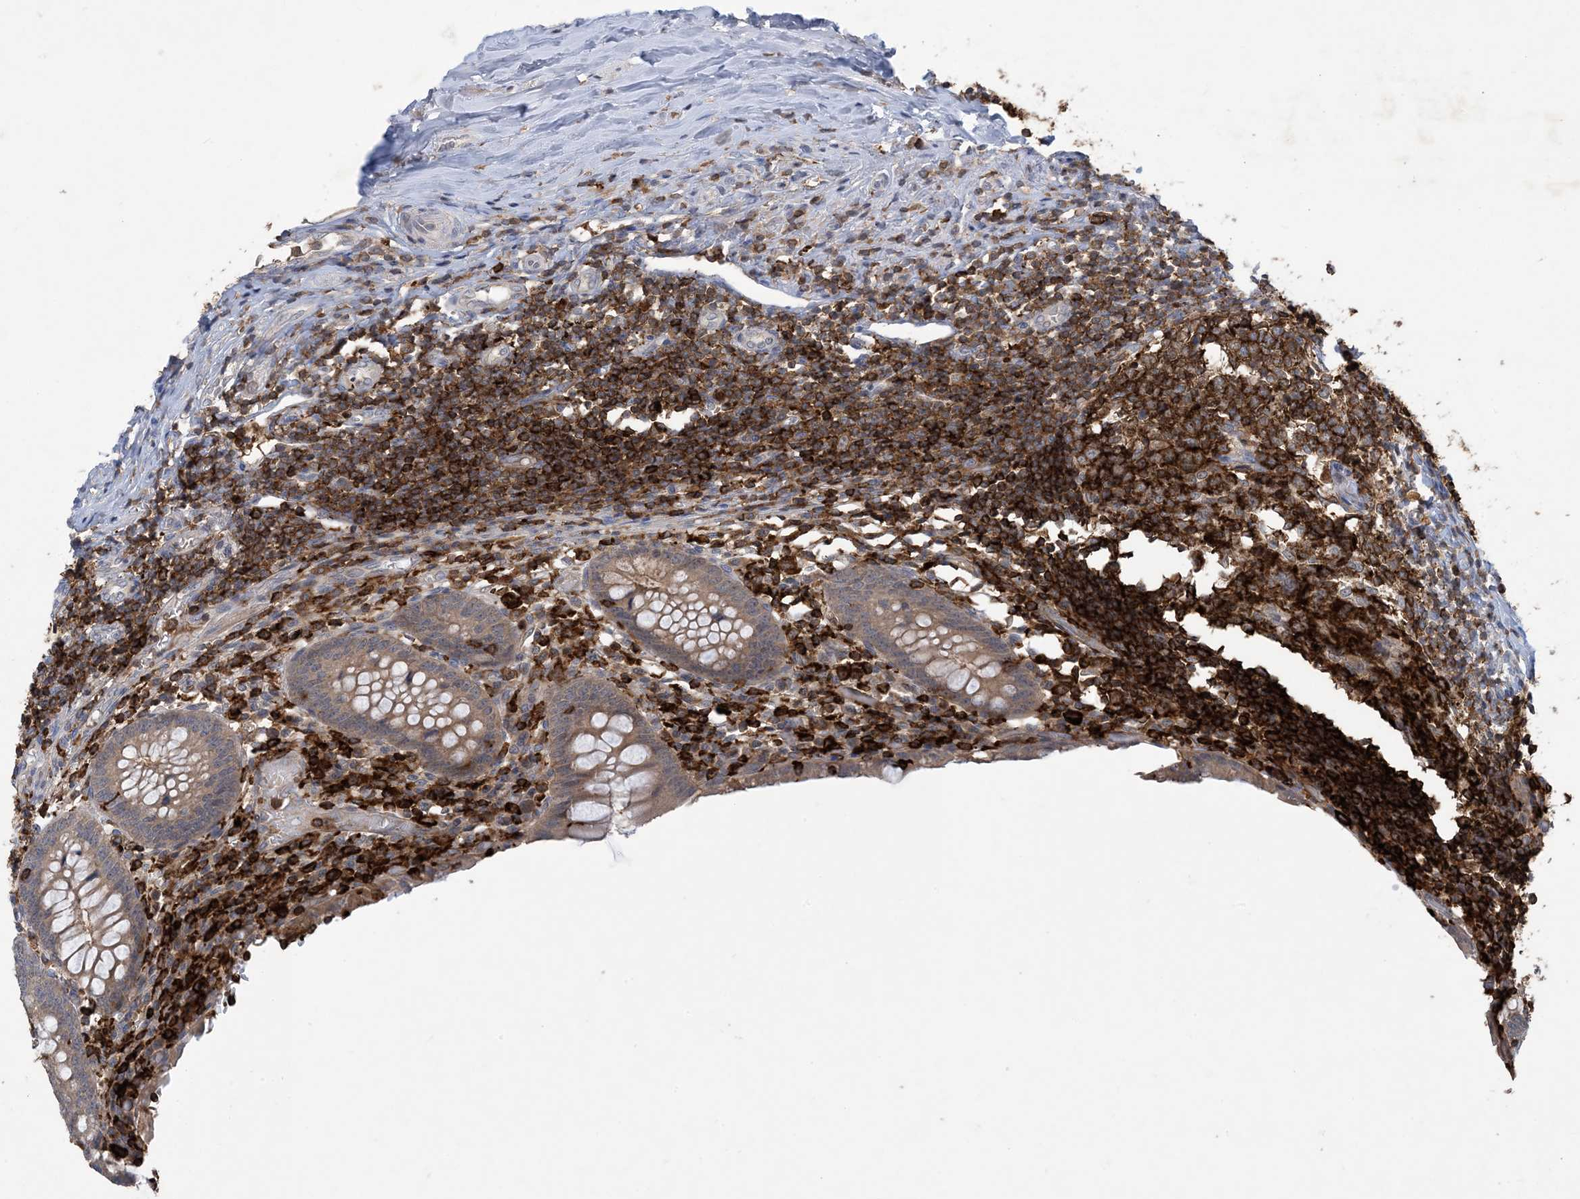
{"staining": {"intensity": "weak", "quantity": "25%-75%", "location": "cytoplasmic/membranous"}, "tissue": "appendix", "cell_type": "Glandular cells", "image_type": "normal", "snomed": [{"axis": "morphology", "description": "Normal tissue, NOS"}, {"axis": "topography", "description": "Appendix"}], "caption": "Appendix stained with DAB immunohistochemistry (IHC) shows low levels of weak cytoplasmic/membranous expression in approximately 25%-75% of glandular cells.", "gene": "AK9", "patient": {"sex": "female", "age": 17}}